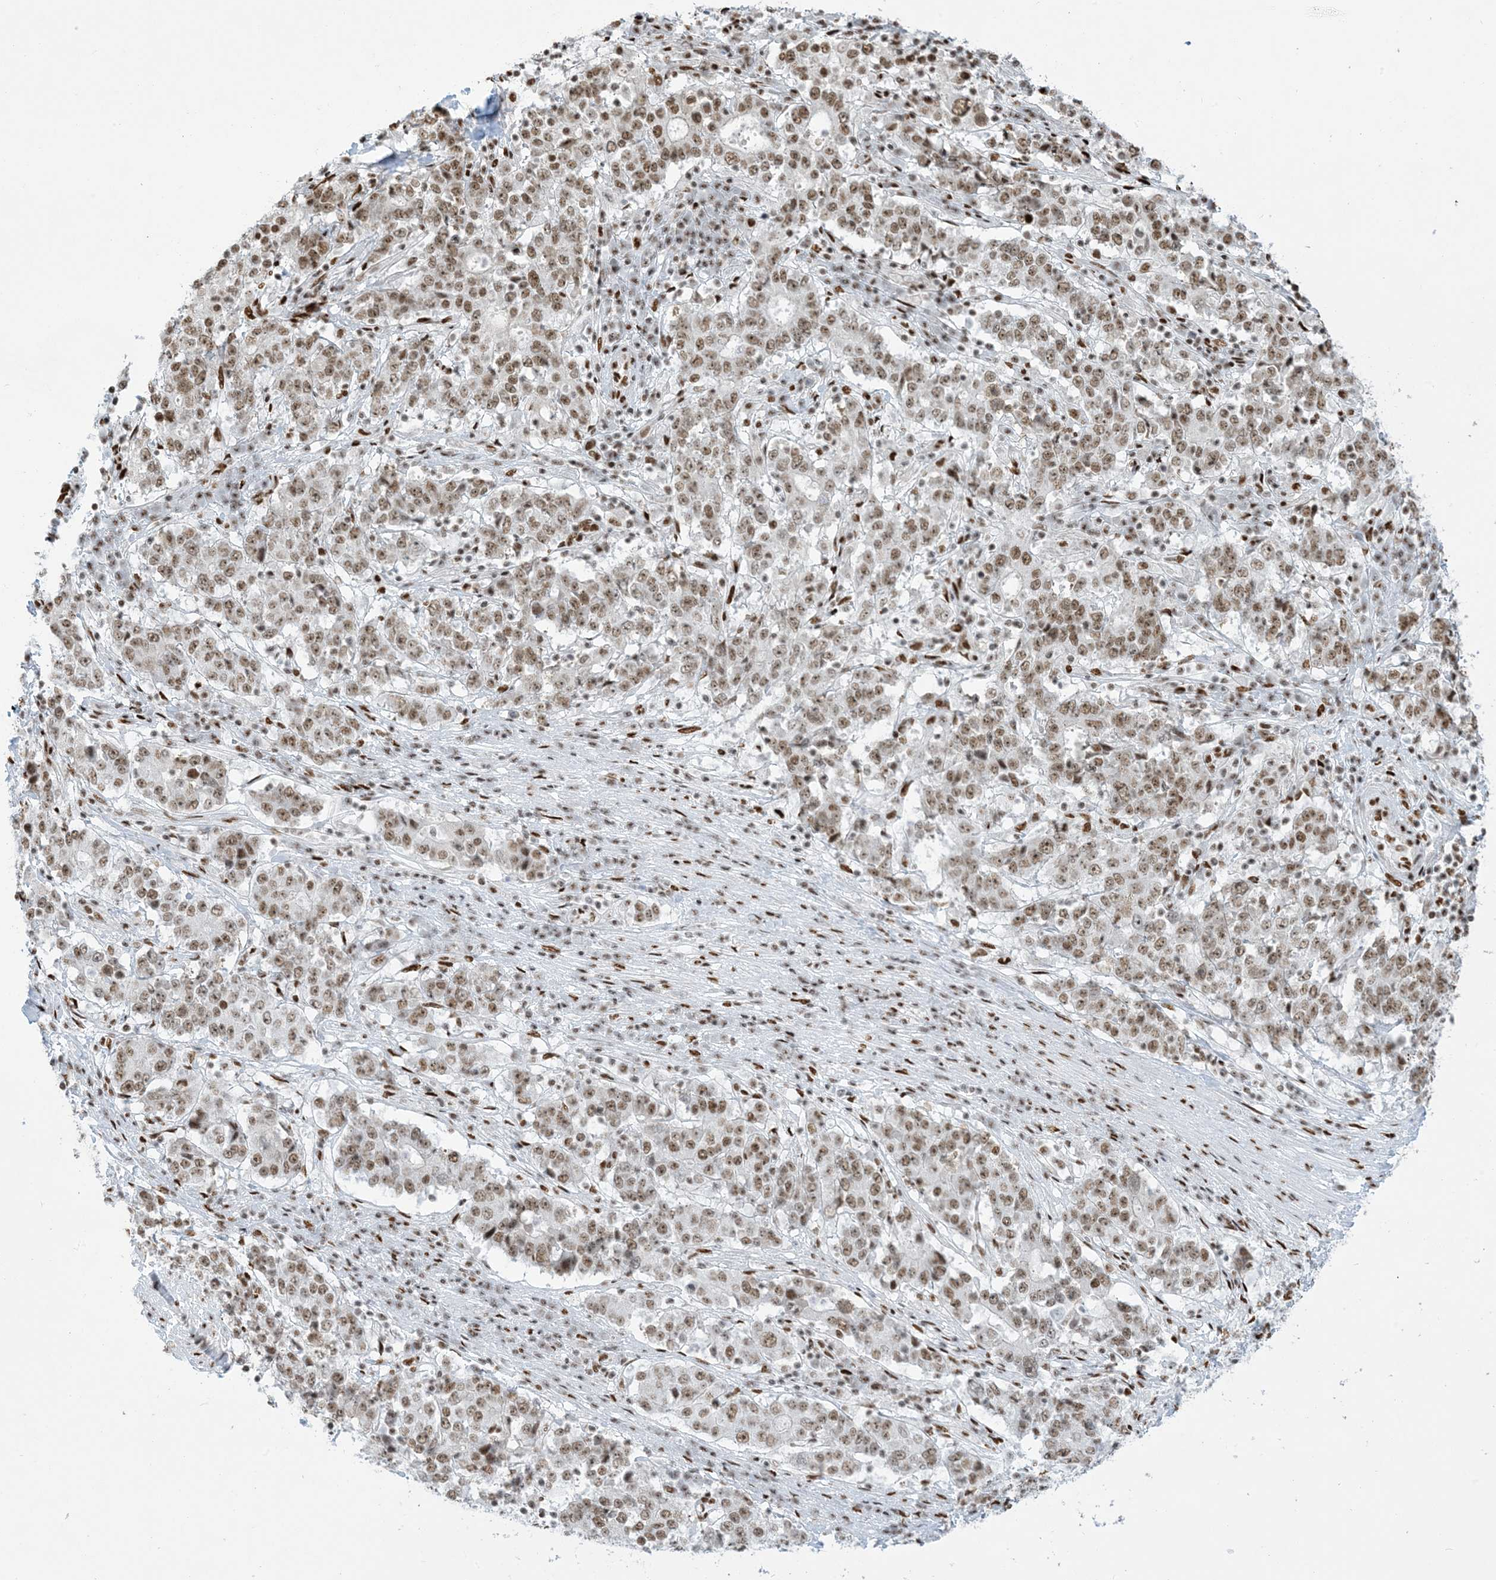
{"staining": {"intensity": "moderate", "quantity": ">75%", "location": "nuclear"}, "tissue": "stomach cancer", "cell_type": "Tumor cells", "image_type": "cancer", "snomed": [{"axis": "morphology", "description": "Adenocarcinoma, NOS"}, {"axis": "topography", "description": "Stomach"}], "caption": "High-magnification brightfield microscopy of adenocarcinoma (stomach) stained with DAB (3,3'-diaminobenzidine) (brown) and counterstained with hematoxylin (blue). tumor cells exhibit moderate nuclear staining is appreciated in about>75% of cells.", "gene": "STAG1", "patient": {"sex": "male", "age": 59}}